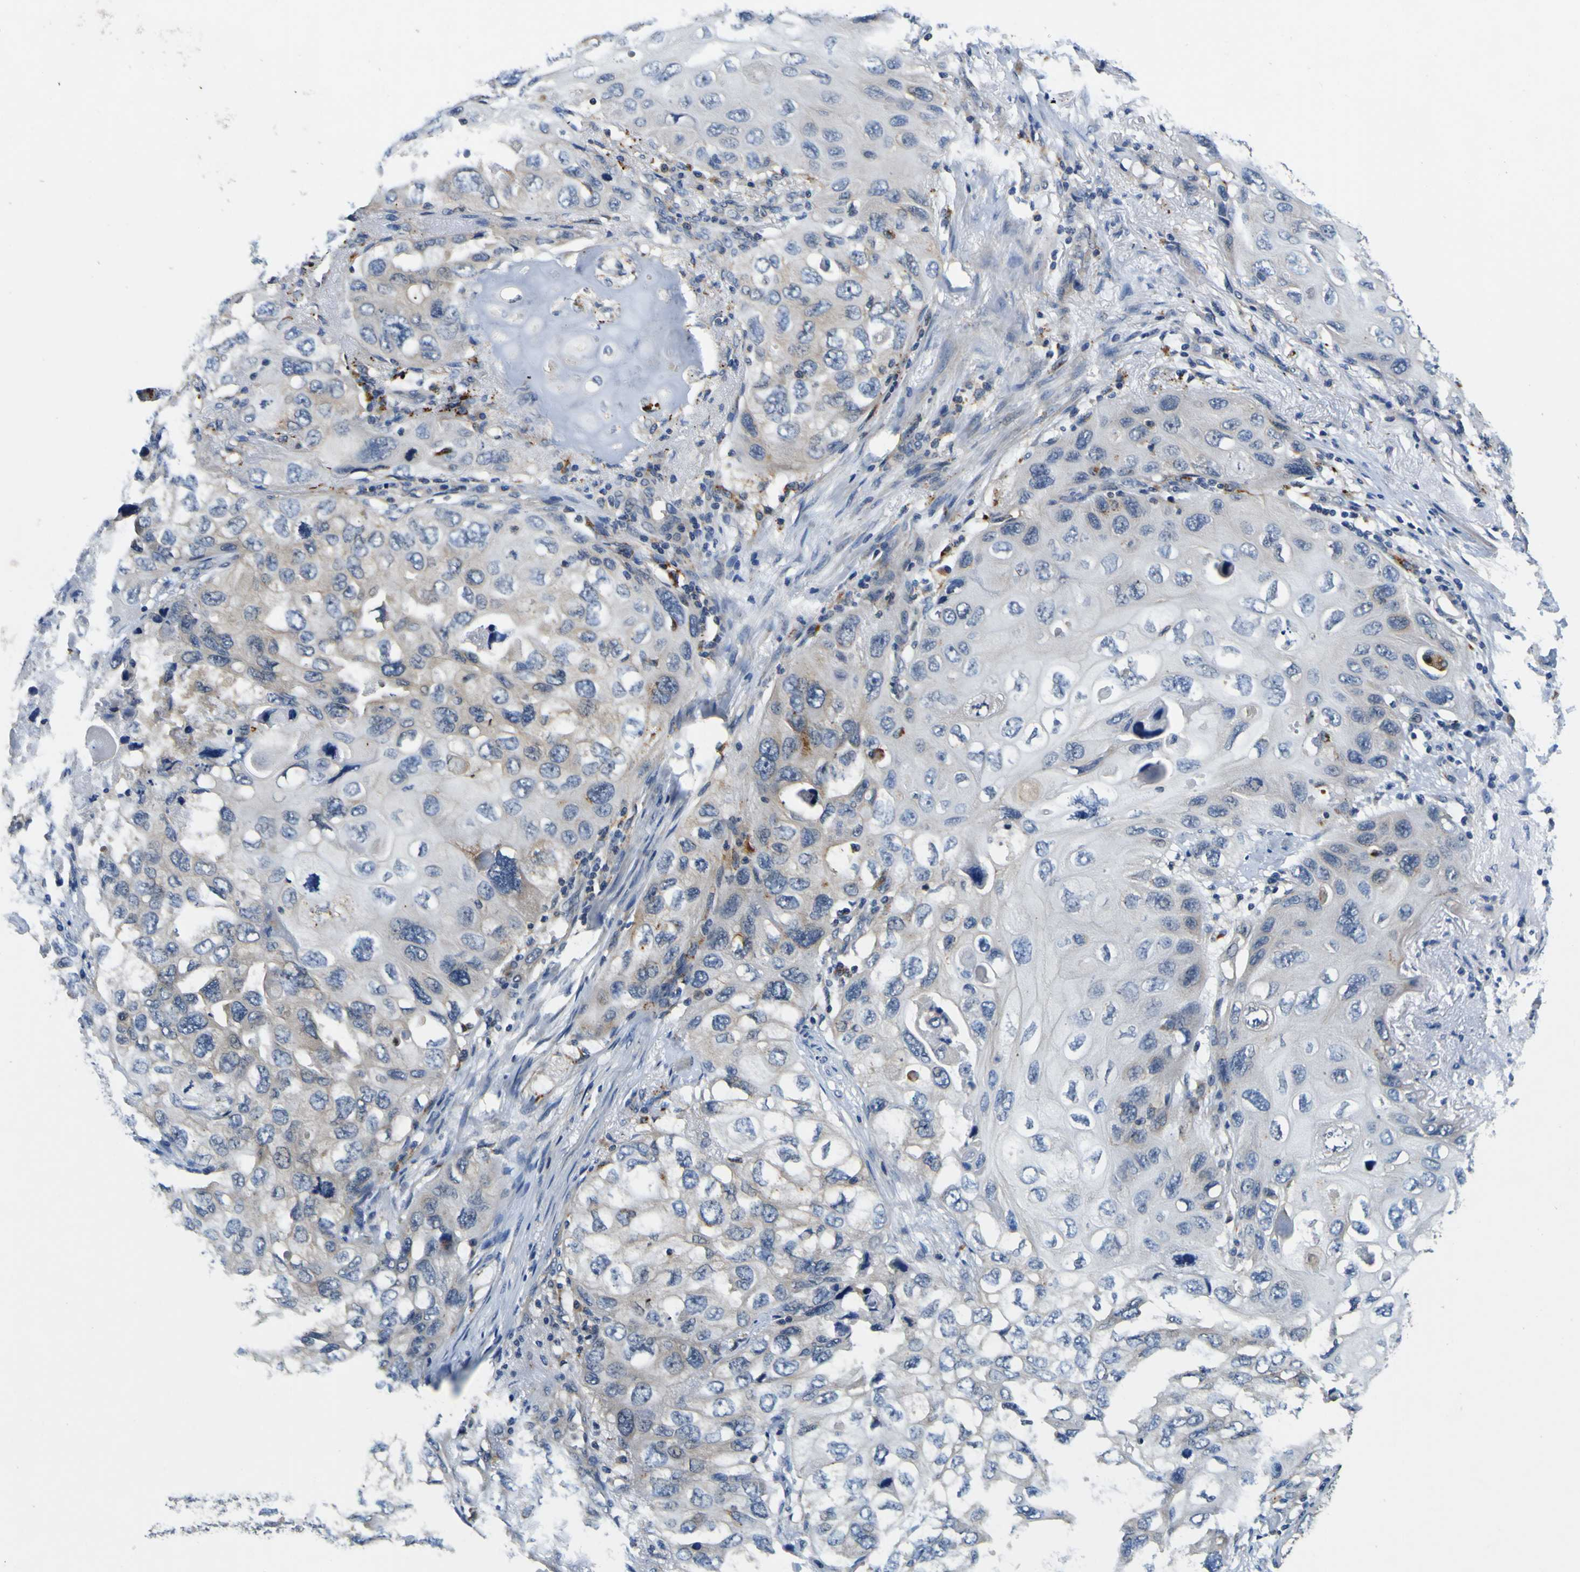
{"staining": {"intensity": "weak", "quantity": "25%-75%", "location": "cytoplasmic/membranous"}, "tissue": "lung cancer", "cell_type": "Tumor cells", "image_type": "cancer", "snomed": [{"axis": "morphology", "description": "Squamous cell carcinoma, NOS"}, {"axis": "topography", "description": "Lung"}], "caption": "Immunohistochemistry (DAB) staining of human lung cancer (squamous cell carcinoma) reveals weak cytoplasmic/membranous protein staining in approximately 25%-75% of tumor cells. (IHC, brightfield microscopy, high magnification).", "gene": "TNIK", "patient": {"sex": "female", "age": 73}}